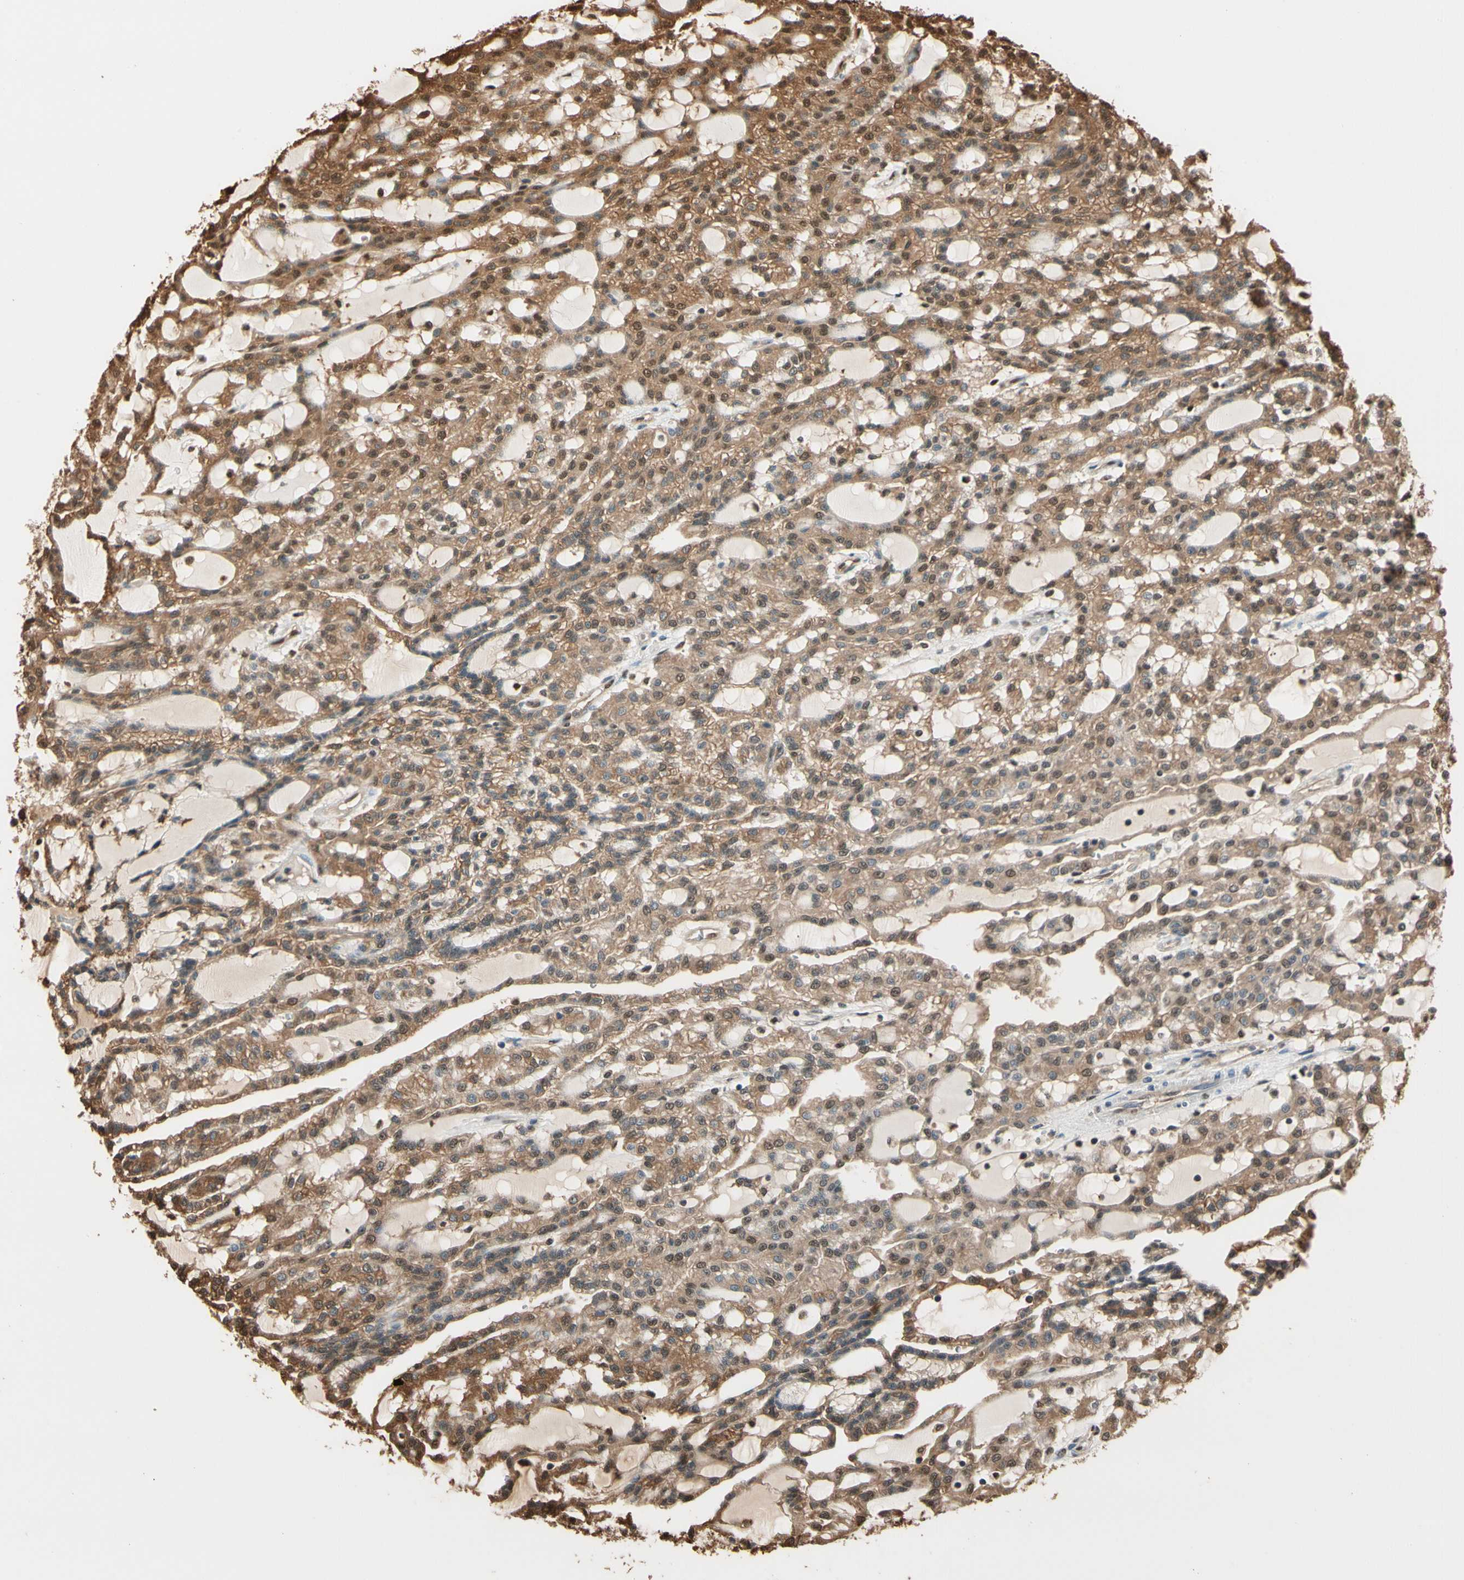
{"staining": {"intensity": "moderate", "quantity": ">75%", "location": "cytoplasmic/membranous,nuclear"}, "tissue": "renal cancer", "cell_type": "Tumor cells", "image_type": "cancer", "snomed": [{"axis": "morphology", "description": "Adenocarcinoma, NOS"}, {"axis": "topography", "description": "Kidney"}], "caption": "The histopathology image demonstrates staining of renal adenocarcinoma, revealing moderate cytoplasmic/membranous and nuclear protein staining (brown color) within tumor cells.", "gene": "PNCK", "patient": {"sex": "male", "age": 63}}